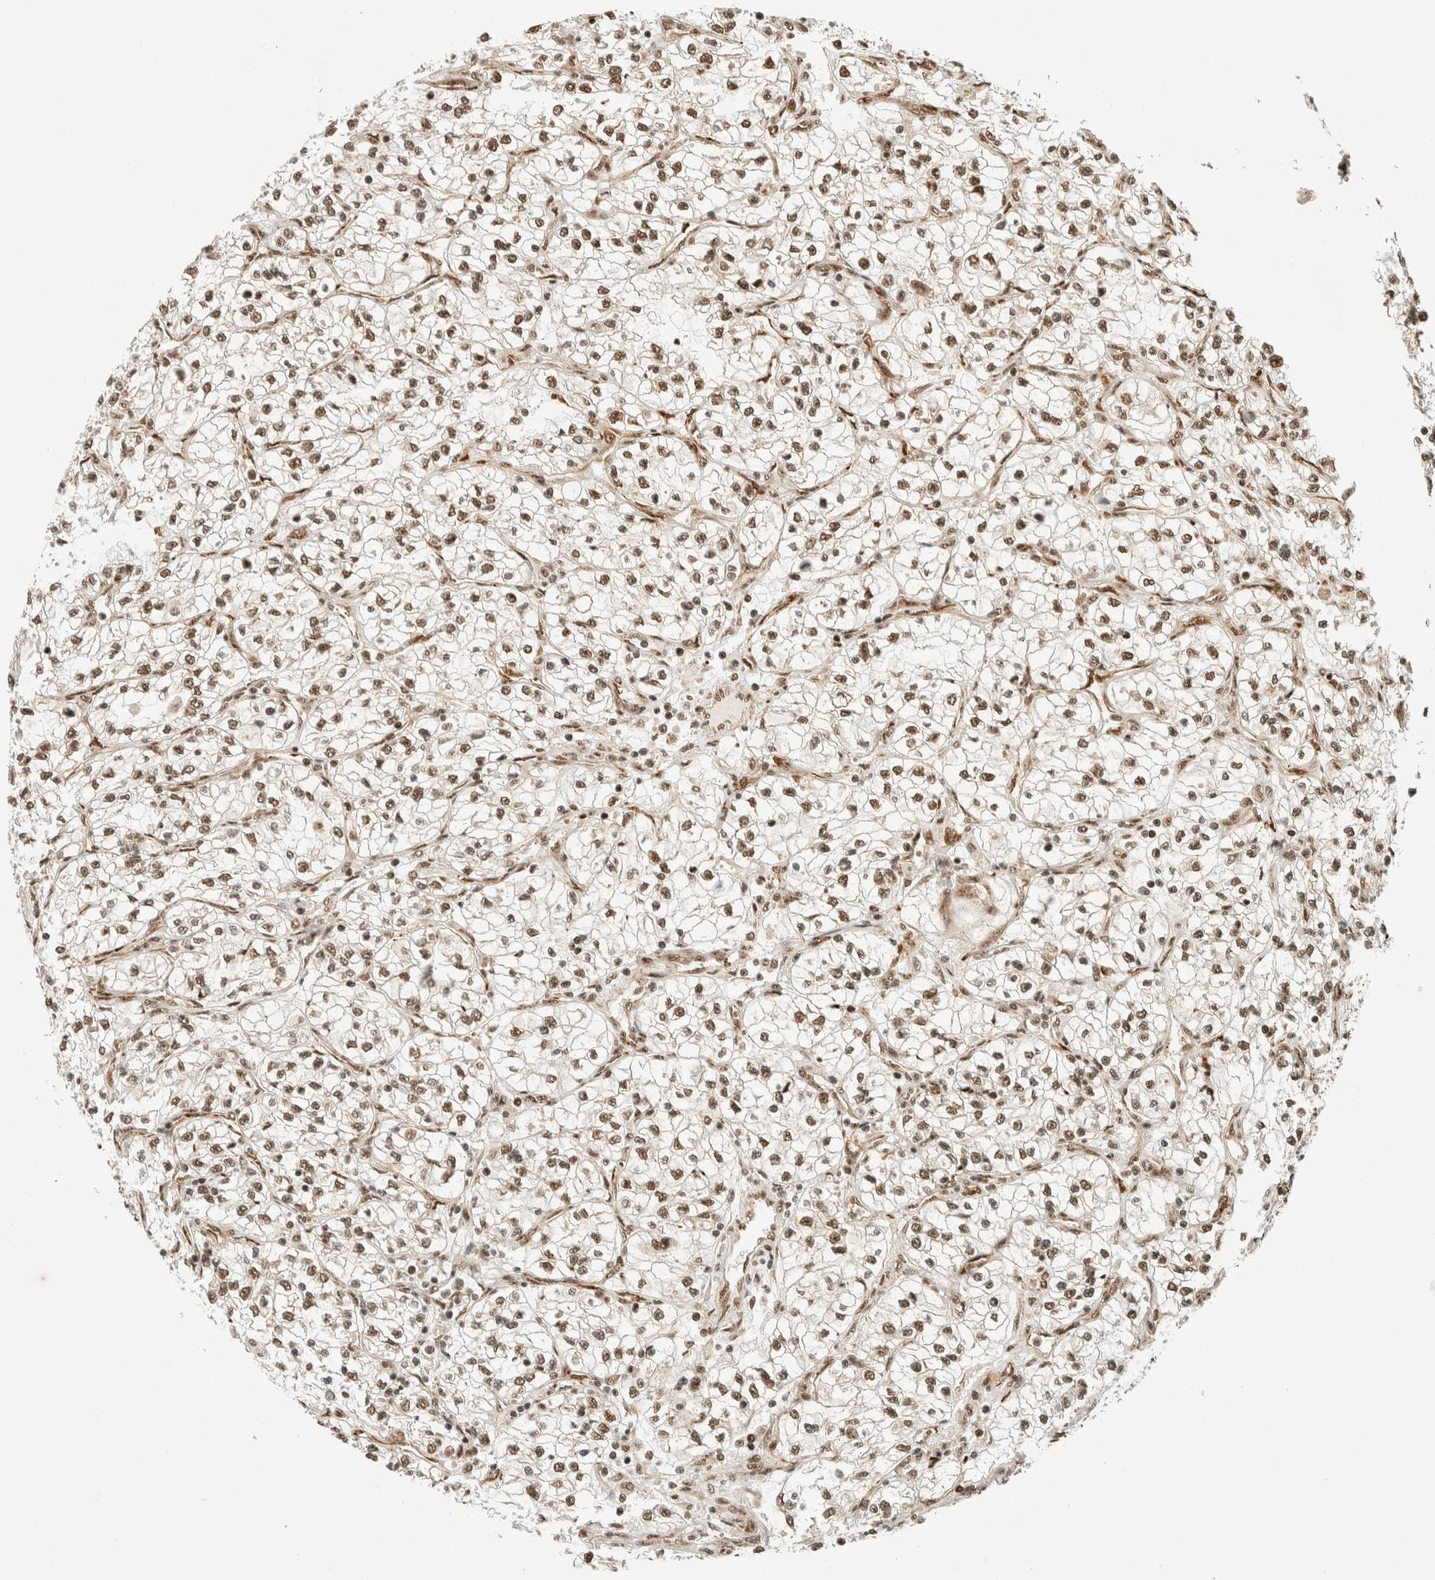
{"staining": {"intensity": "moderate", "quantity": ">75%", "location": "nuclear"}, "tissue": "renal cancer", "cell_type": "Tumor cells", "image_type": "cancer", "snomed": [{"axis": "morphology", "description": "Adenocarcinoma, NOS"}, {"axis": "topography", "description": "Kidney"}], "caption": "Brown immunohistochemical staining in renal cancer reveals moderate nuclear expression in approximately >75% of tumor cells. The staining is performed using DAB (3,3'-diaminobenzidine) brown chromogen to label protein expression. The nuclei are counter-stained blue using hematoxylin.", "gene": "SIK1", "patient": {"sex": "female", "age": 57}}